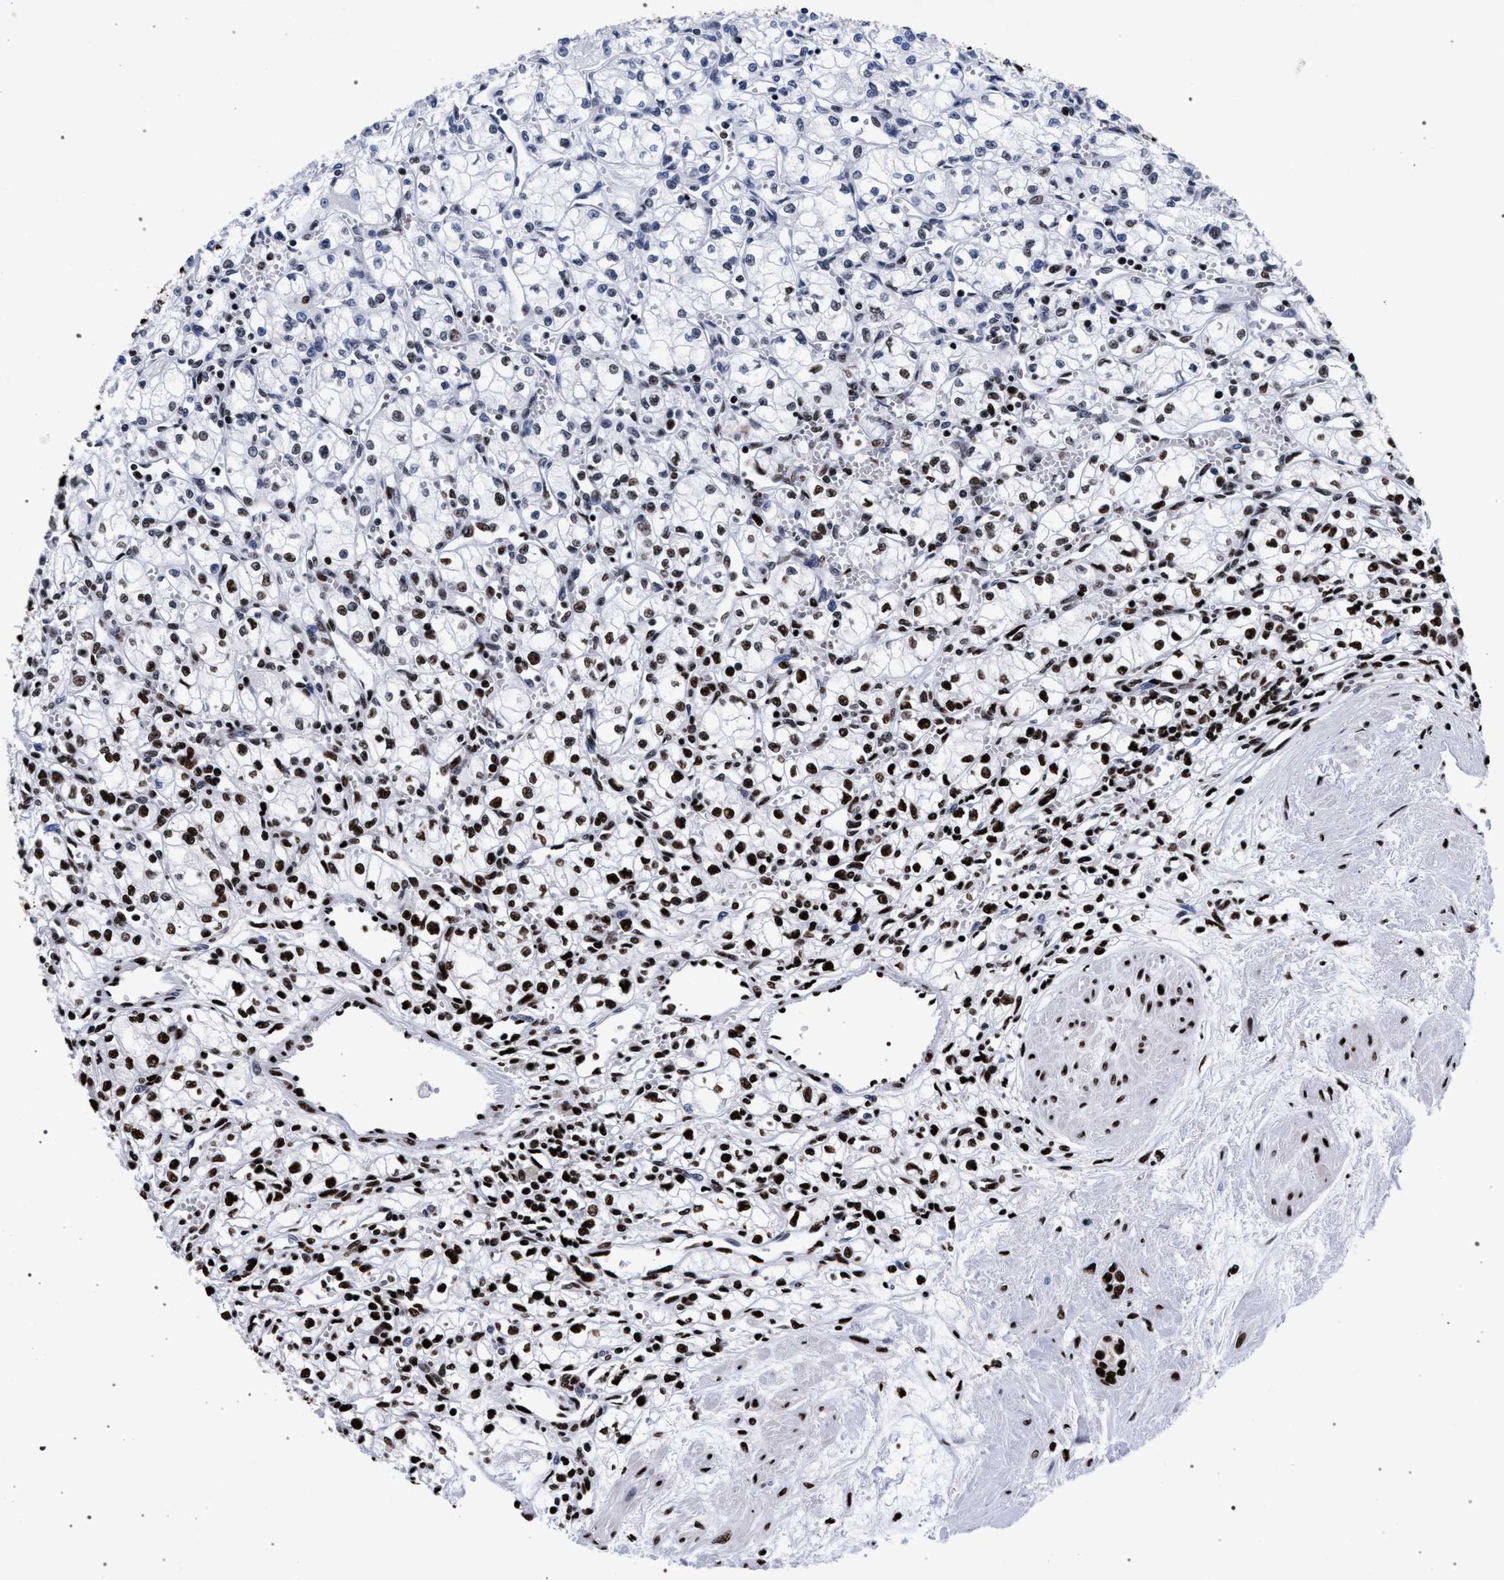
{"staining": {"intensity": "strong", "quantity": "25%-75%", "location": "nuclear"}, "tissue": "renal cancer", "cell_type": "Tumor cells", "image_type": "cancer", "snomed": [{"axis": "morphology", "description": "Normal tissue, NOS"}, {"axis": "morphology", "description": "Adenocarcinoma, NOS"}, {"axis": "topography", "description": "Kidney"}], "caption": "A high amount of strong nuclear staining is identified in approximately 25%-75% of tumor cells in adenocarcinoma (renal) tissue.", "gene": "HNRNPA1", "patient": {"sex": "male", "age": 59}}